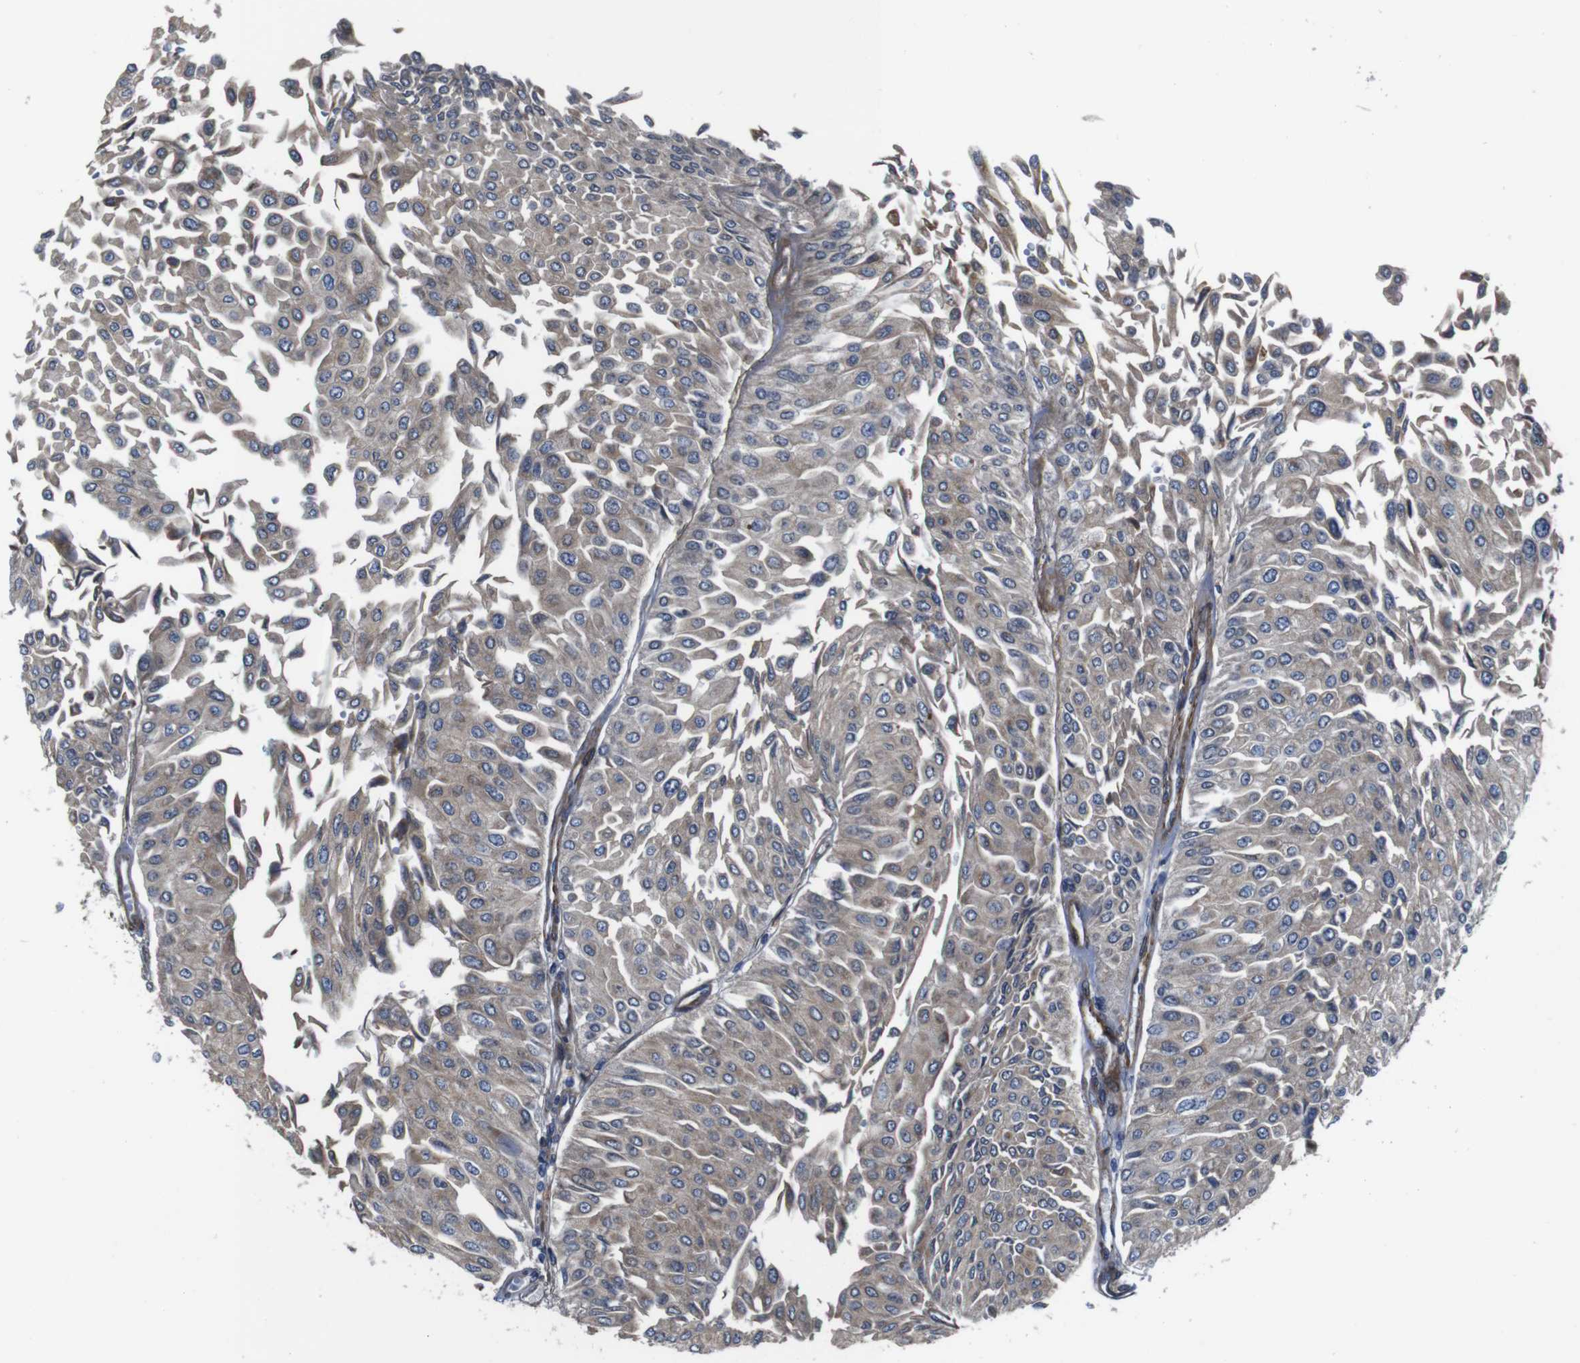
{"staining": {"intensity": "weak", "quantity": ">75%", "location": "cytoplasmic/membranous"}, "tissue": "urothelial cancer", "cell_type": "Tumor cells", "image_type": "cancer", "snomed": [{"axis": "morphology", "description": "Urothelial carcinoma, Low grade"}, {"axis": "topography", "description": "Urinary bladder"}], "caption": "A micrograph of urothelial carcinoma (low-grade) stained for a protein displays weak cytoplasmic/membranous brown staining in tumor cells.", "gene": "GGT7", "patient": {"sex": "male", "age": 67}}